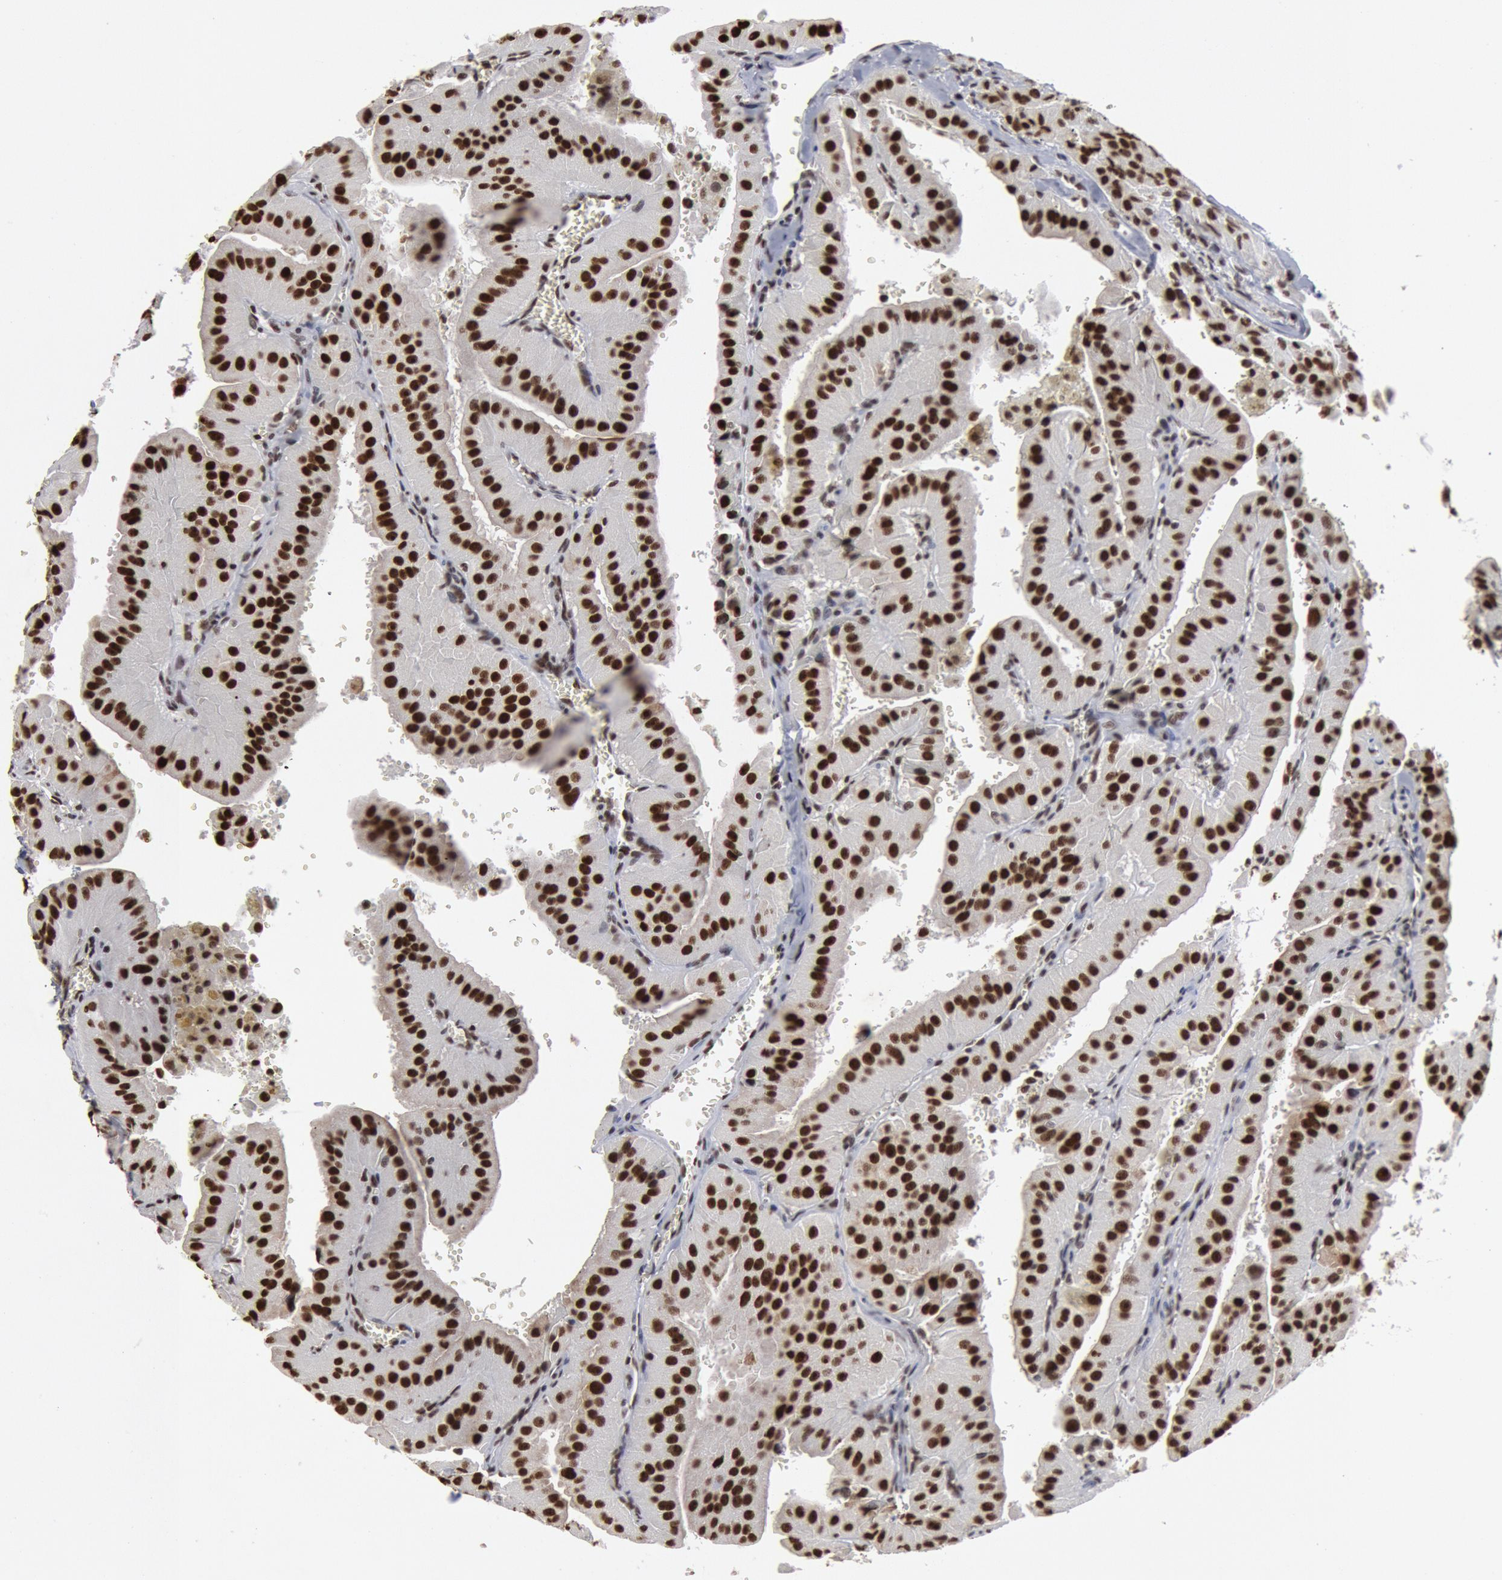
{"staining": {"intensity": "strong", "quantity": ">75%", "location": "nuclear"}, "tissue": "thyroid cancer", "cell_type": "Tumor cells", "image_type": "cancer", "snomed": [{"axis": "morphology", "description": "Carcinoma, NOS"}, {"axis": "topography", "description": "Thyroid gland"}], "caption": "This is a photomicrograph of IHC staining of thyroid cancer, which shows strong positivity in the nuclear of tumor cells.", "gene": "SUB1", "patient": {"sex": "male", "age": 76}}